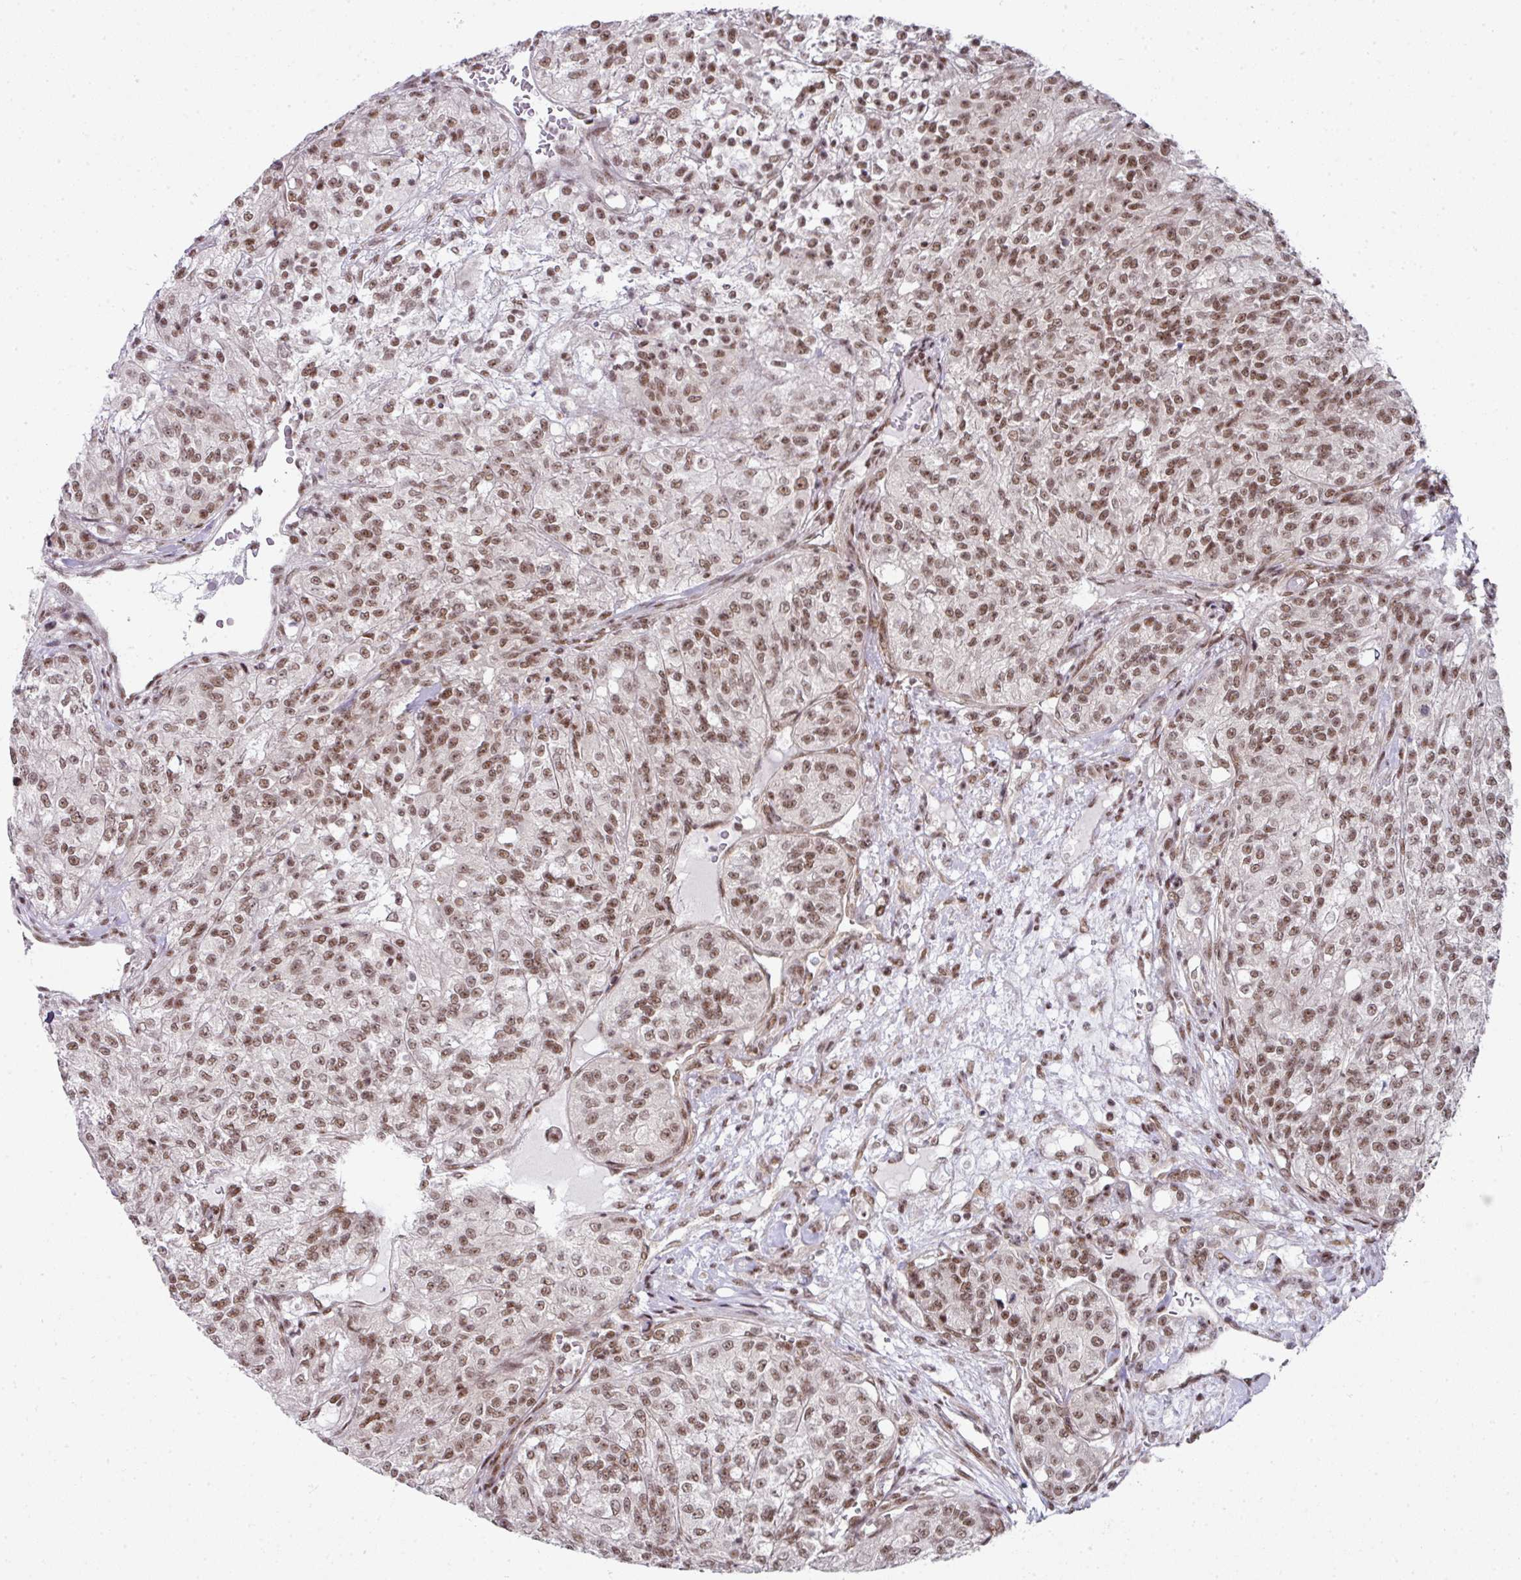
{"staining": {"intensity": "moderate", "quantity": ">75%", "location": "nuclear"}, "tissue": "renal cancer", "cell_type": "Tumor cells", "image_type": "cancer", "snomed": [{"axis": "morphology", "description": "Adenocarcinoma, NOS"}, {"axis": "topography", "description": "Kidney"}], "caption": "Human renal cancer stained for a protein (brown) demonstrates moderate nuclear positive positivity in approximately >75% of tumor cells.", "gene": "NFYA", "patient": {"sex": "female", "age": 63}}